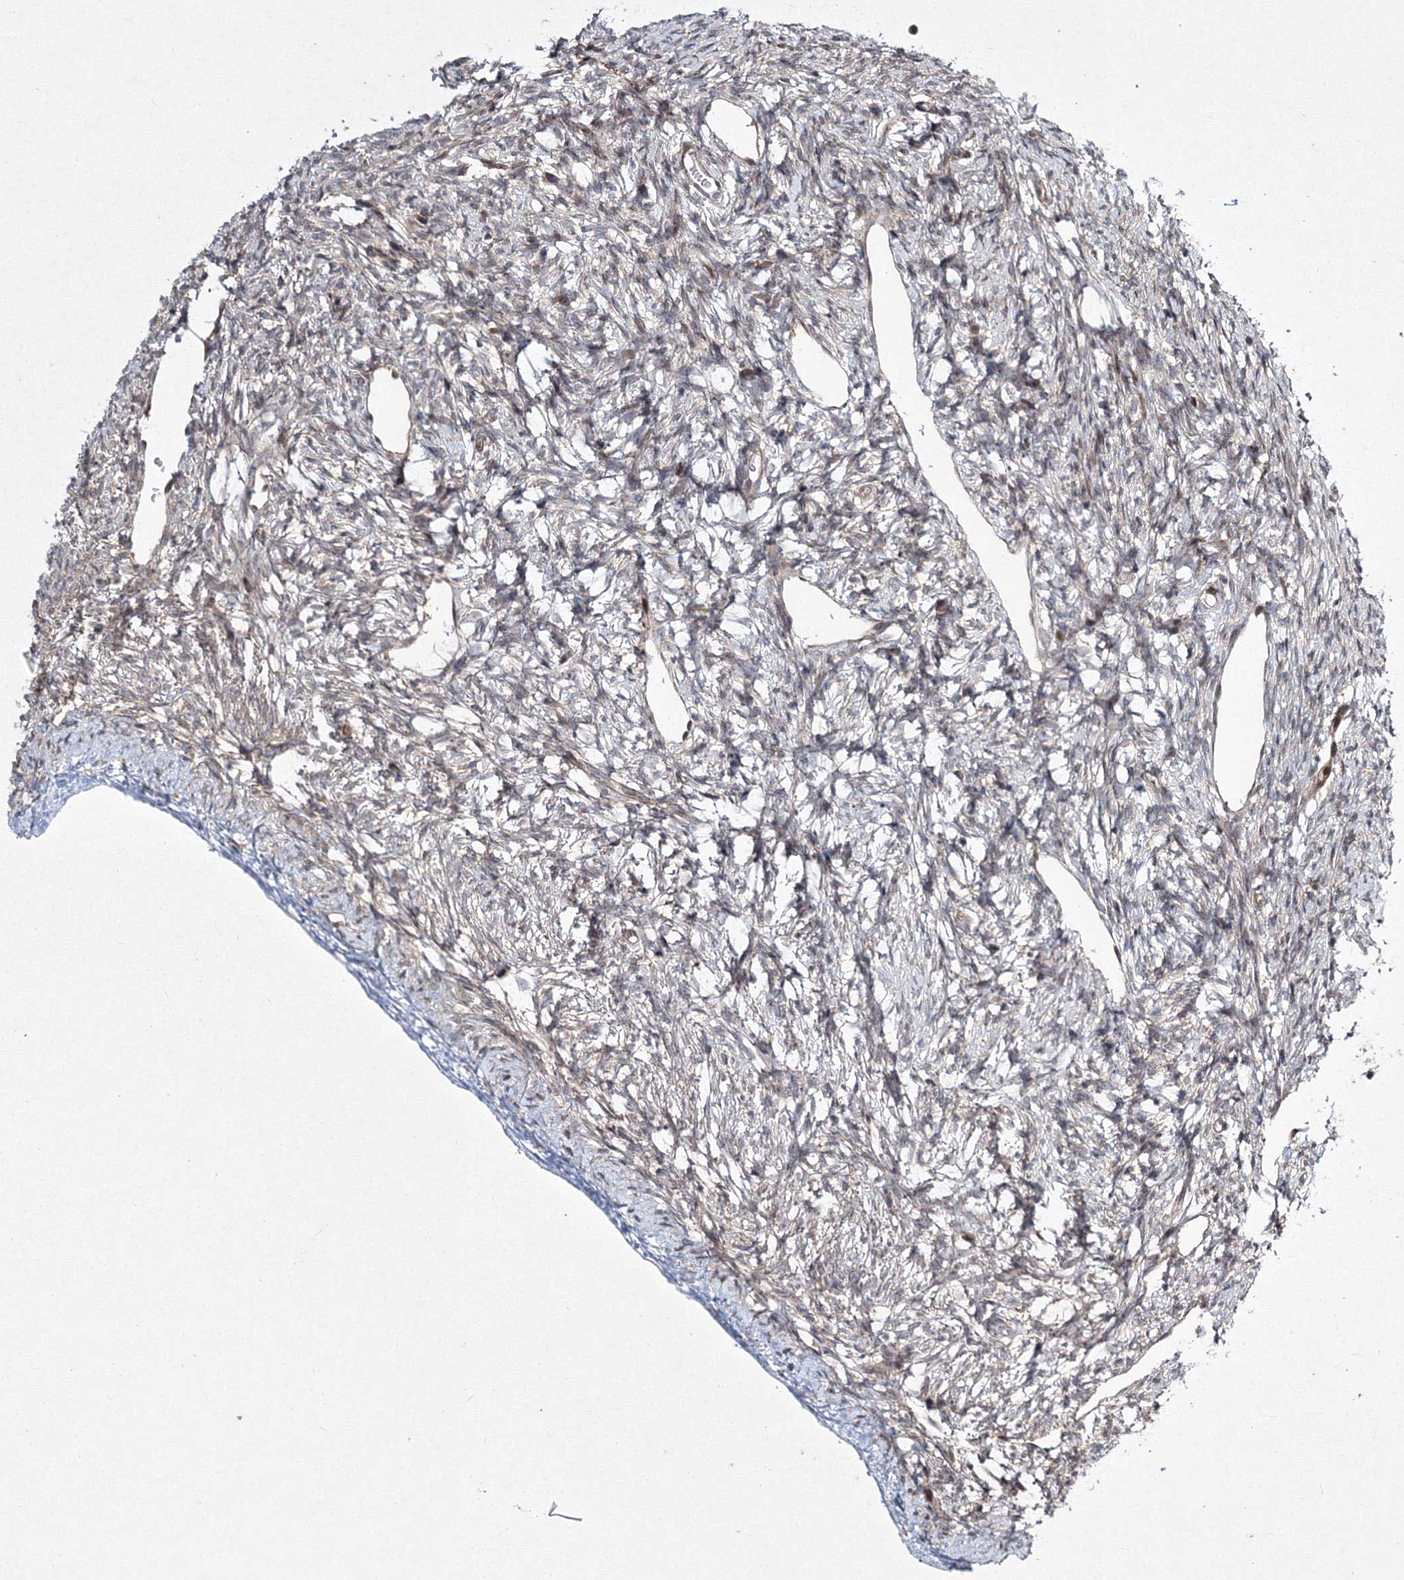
{"staining": {"intensity": "weak", "quantity": "<25%", "location": "cytoplasmic/membranous"}, "tissue": "ovary", "cell_type": "Ovarian stroma cells", "image_type": "normal", "snomed": [{"axis": "morphology", "description": "Normal tissue, NOS"}, {"axis": "topography", "description": "Ovary"}], "caption": "Immunohistochemistry histopathology image of normal ovary stained for a protein (brown), which reveals no positivity in ovarian stroma cells.", "gene": "RANBP3L", "patient": {"sex": "female", "age": 33}}